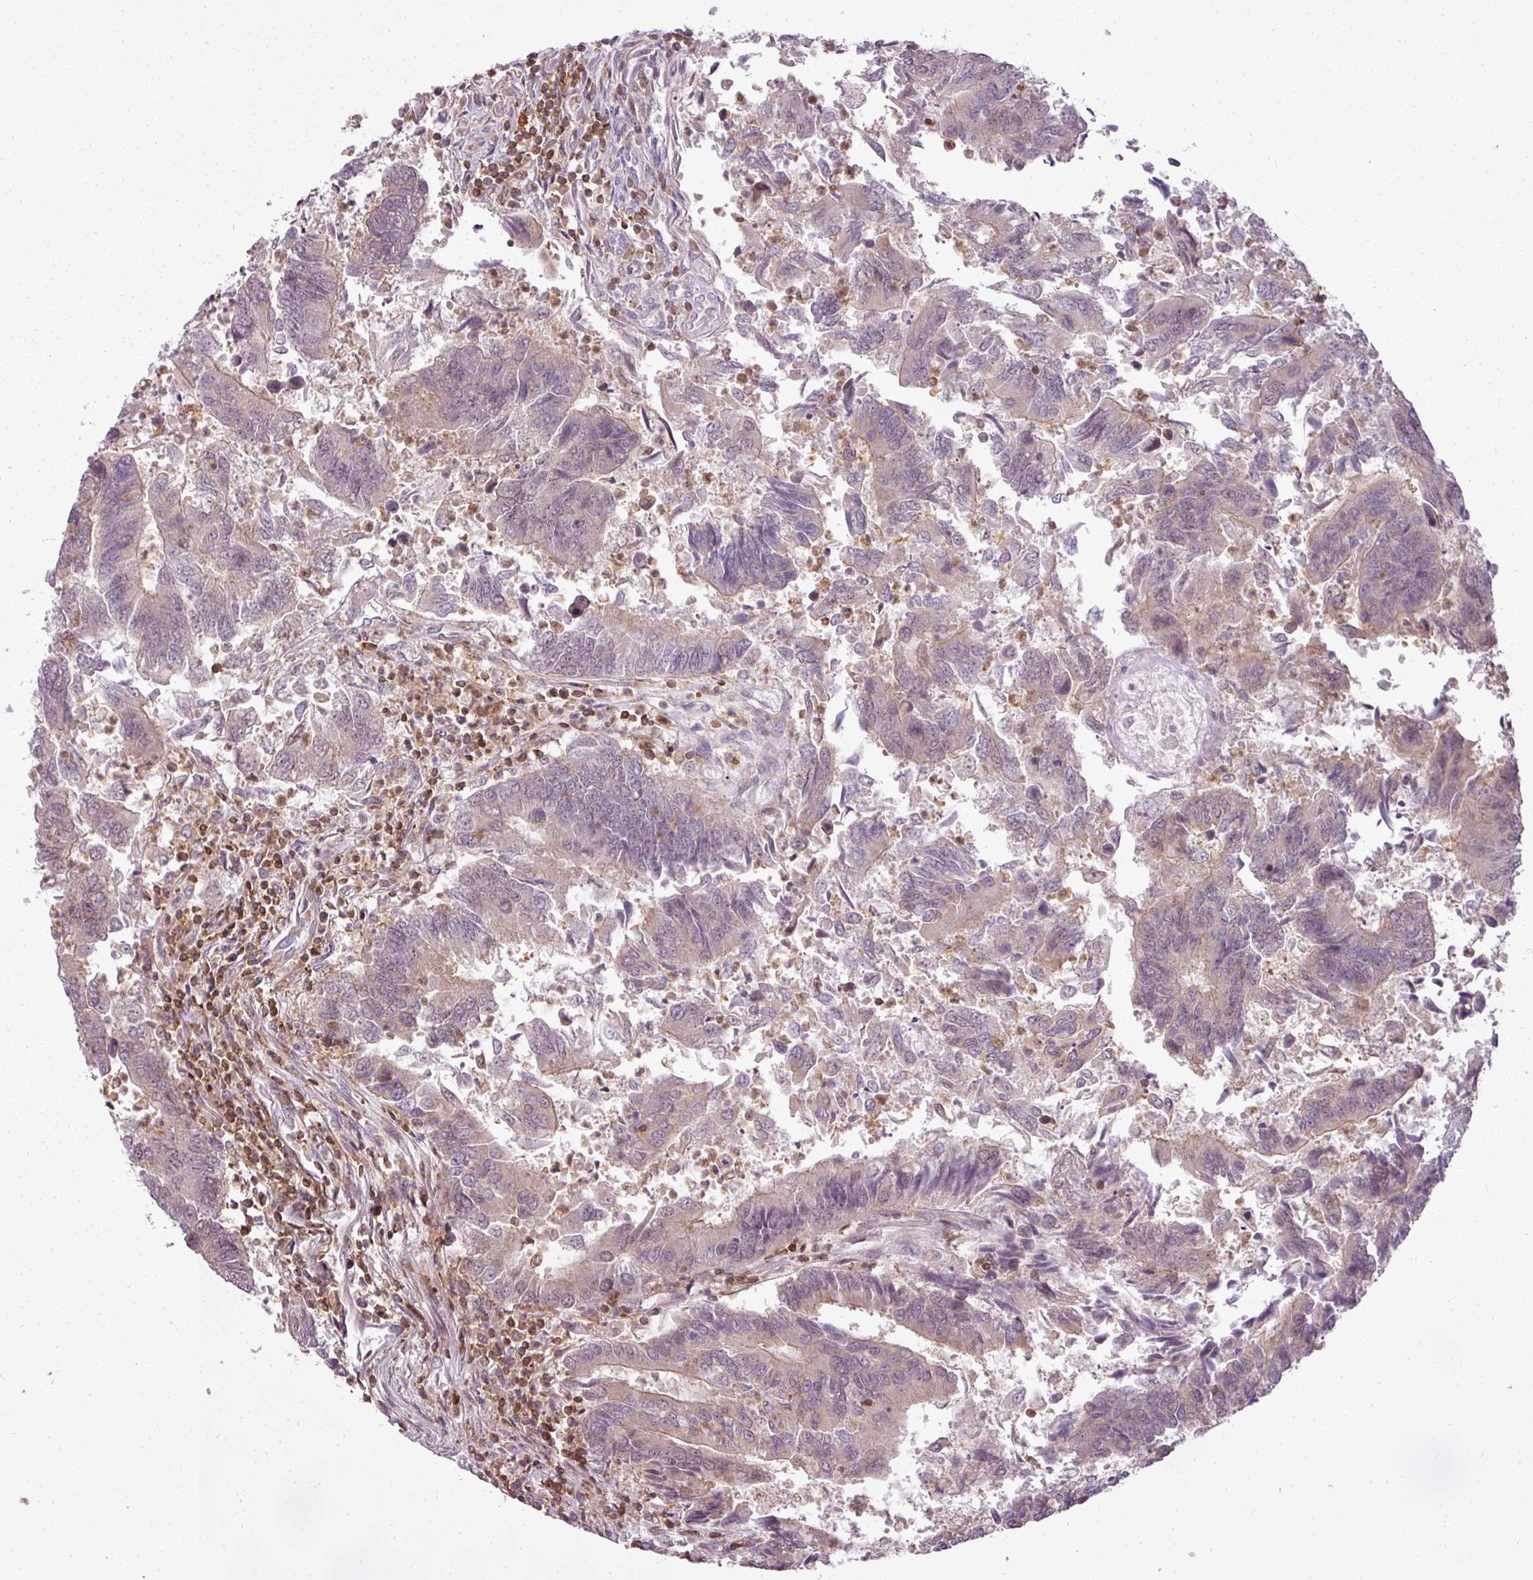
{"staining": {"intensity": "weak", "quantity": "25%-75%", "location": "cytoplasmic/membranous"}, "tissue": "colorectal cancer", "cell_type": "Tumor cells", "image_type": "cancer", "snomed": [{"axis": "morphology", "description": "Adenocarcinoma, NOS"}, {"axis": "topography", "description": "Colon"}], "caption": "Weak cytoplasmic/membranous staining for a protein is identified in approximately 25%-75% of tumor cells of colorectal adenocarcinoma using IHC.", "gene": "STK4", "patient": {"sex": "female", "age": 67}}